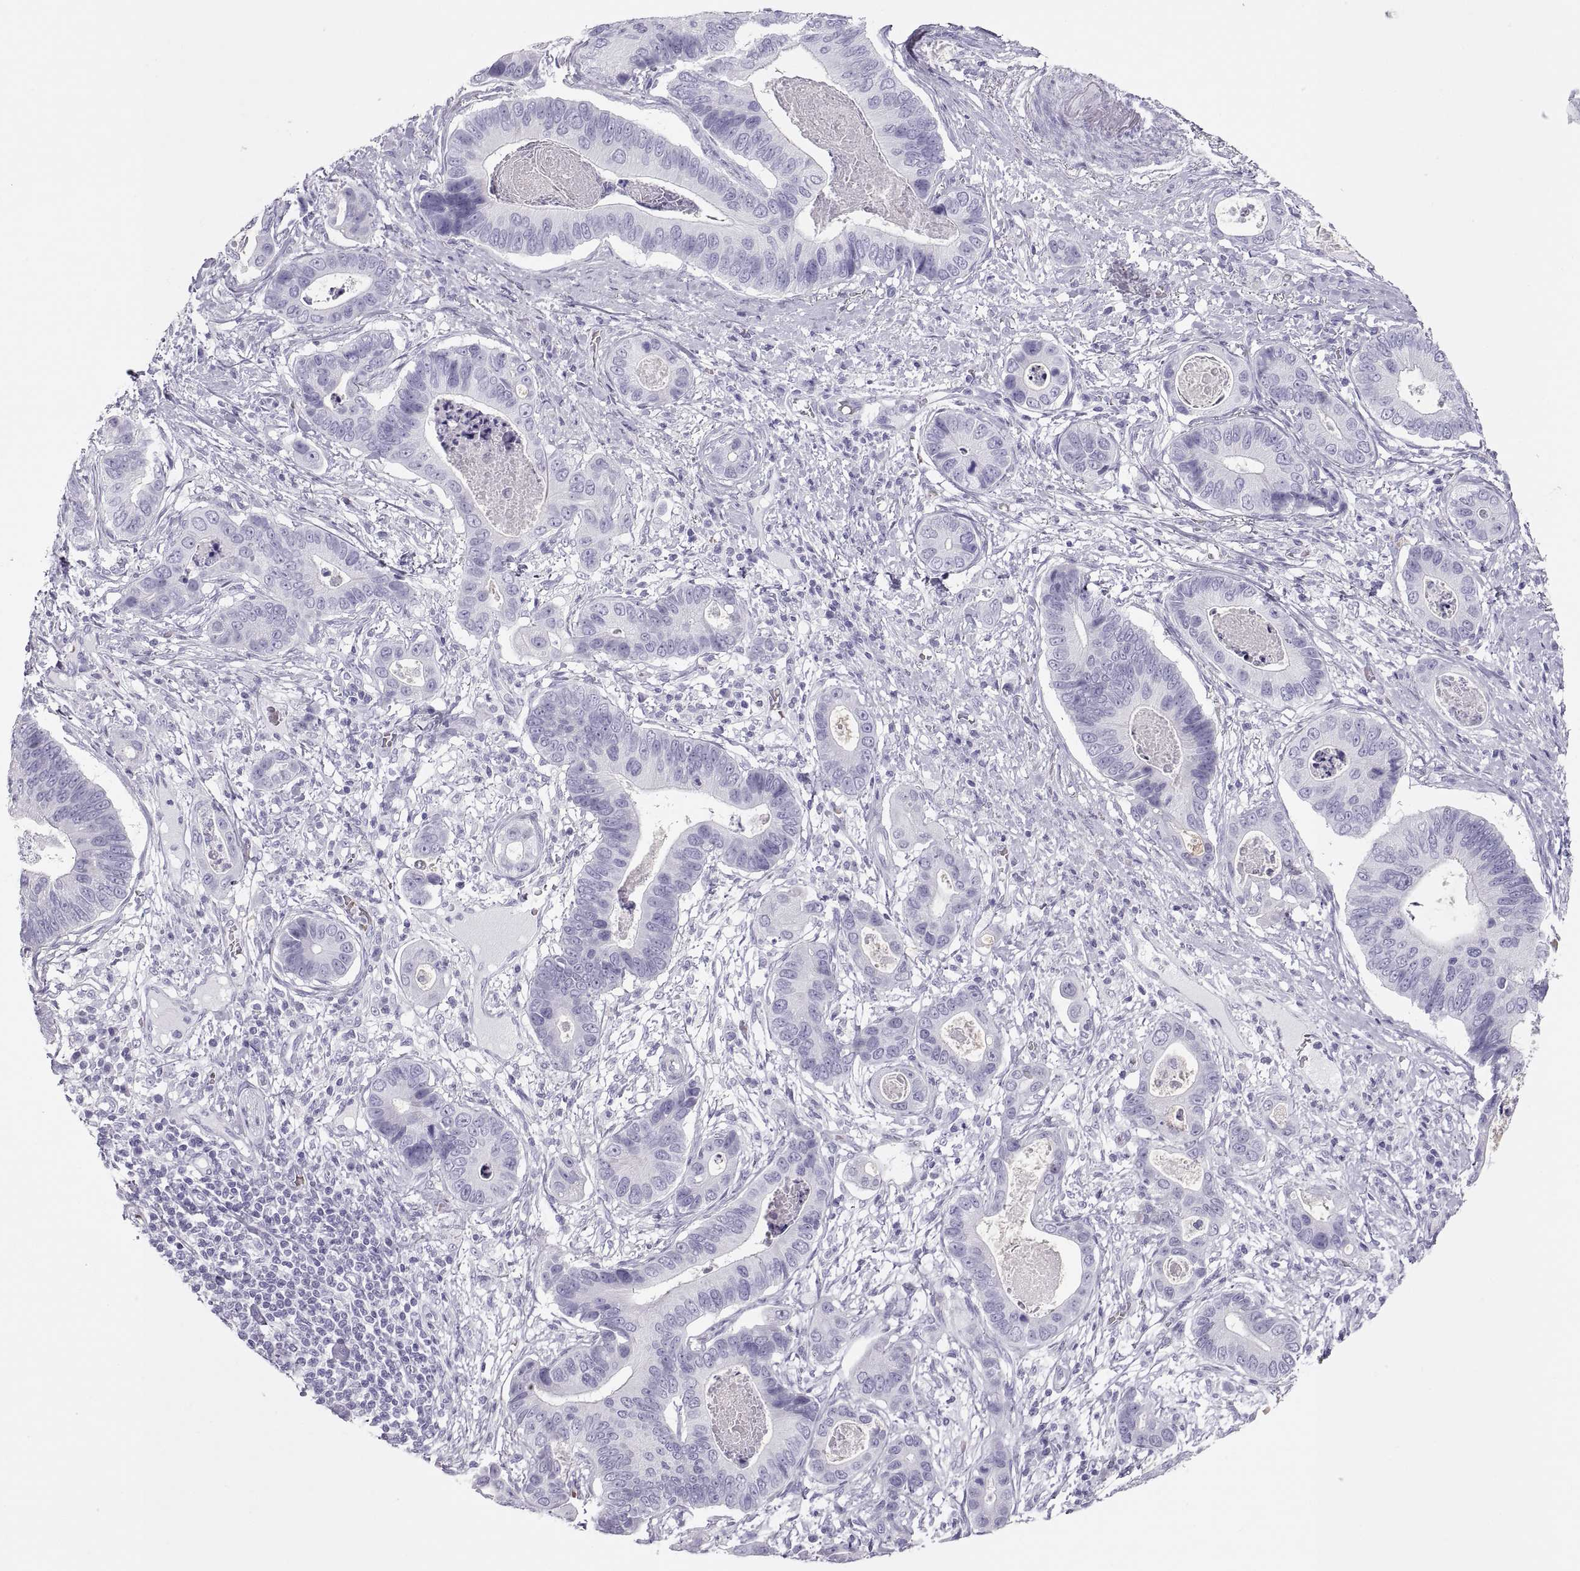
{"staining": {"intensity": "negative", "quantity": "none", "location": "none"}, "tissue": "stomach cancer", "cell_type": "Tumor cells", "image_type": "cancer", "snomed": [{"axis": "morphology", "description": "Adenocarcinoma, NOS"}, {"axis": "topography", "description": "Stomach"}], "caption": "High power microscopy micrograph of an immunohistochemistry (IHC) micrograph of stomach adenocarcinoma, revealing no significant expression in tumor cells.", "gene": "SEMG1", "patient": {"sex": "male", "age": 84}}